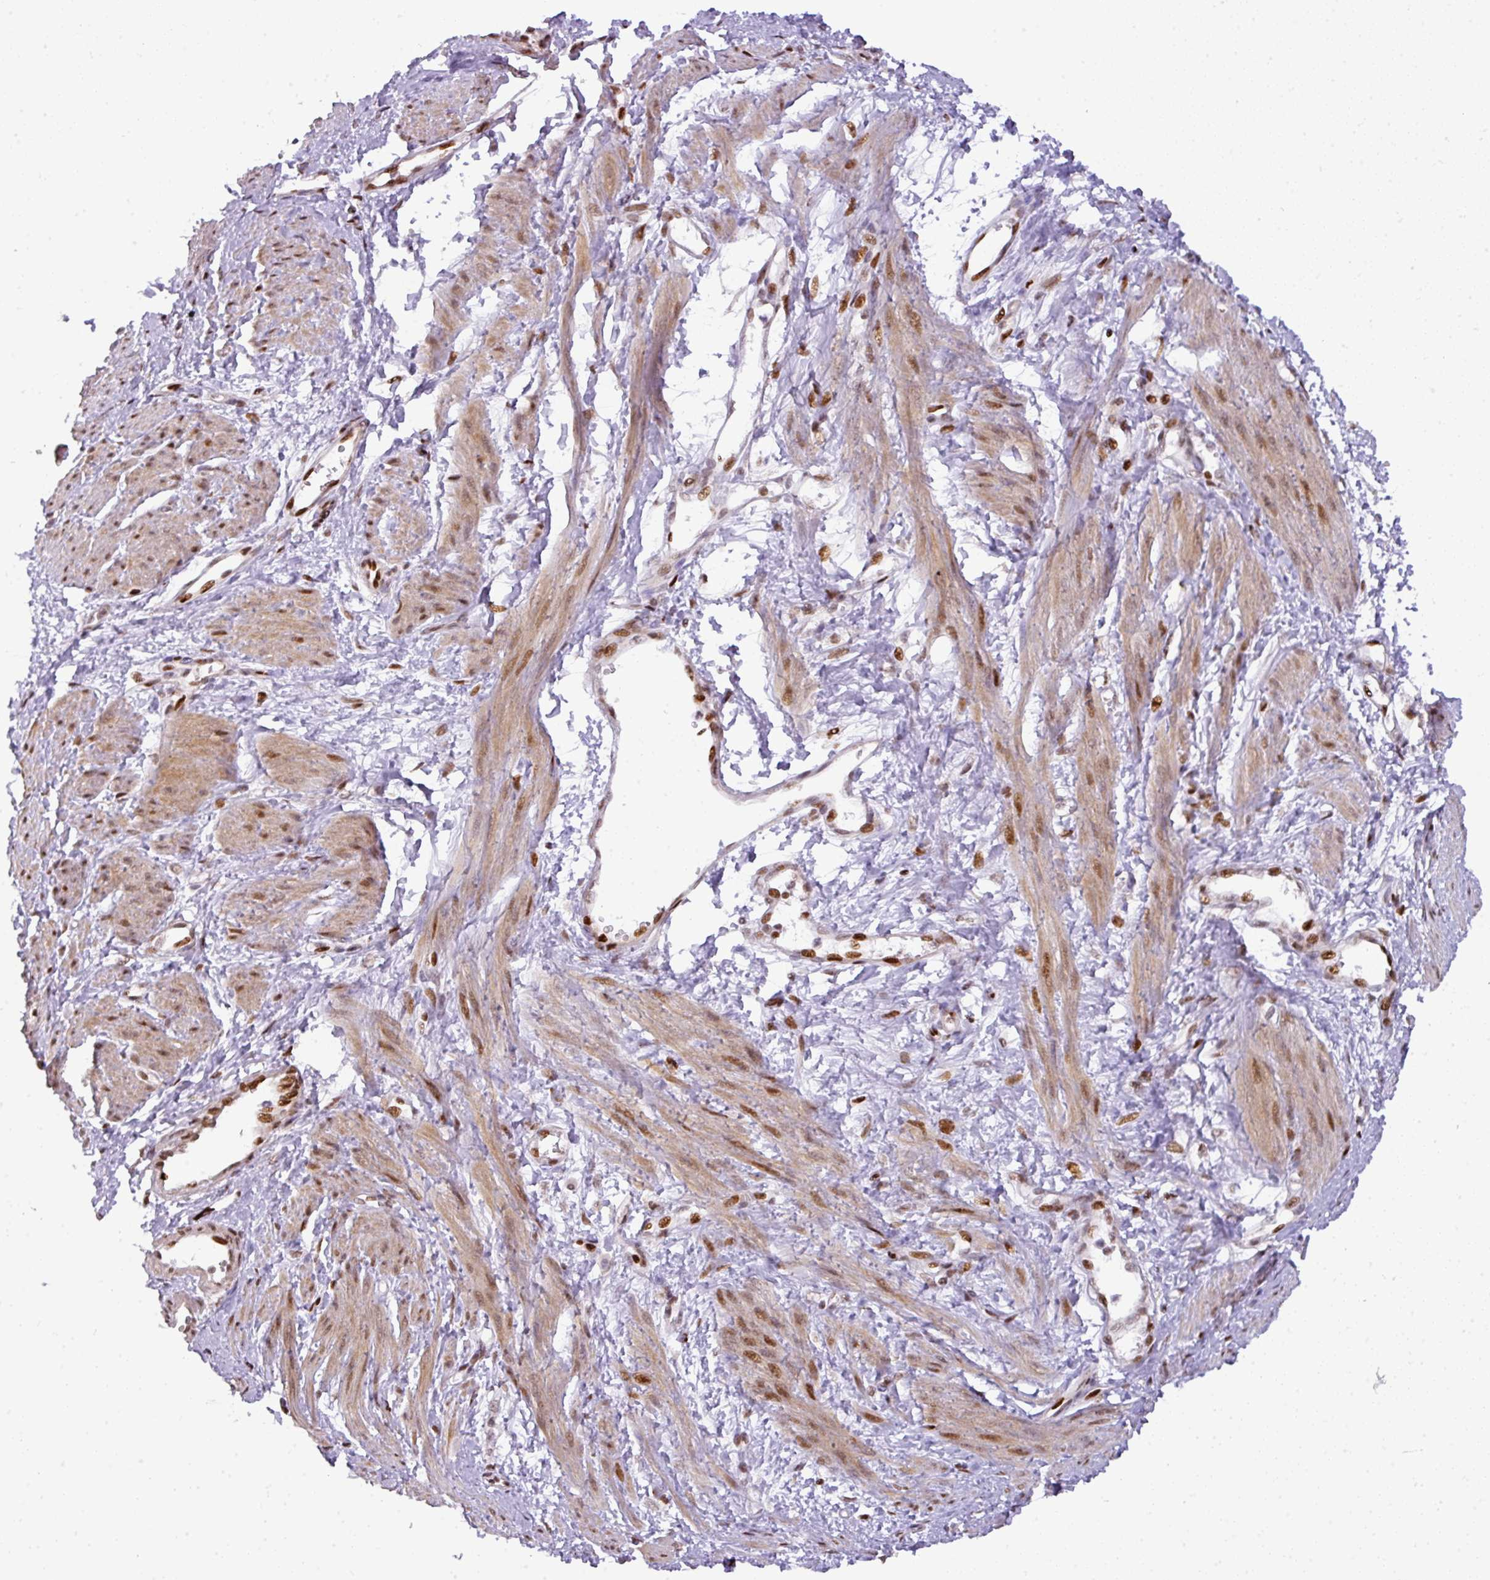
{"staining": {"intensity": "moderate", "quantity": "25%-75%", "location": "cytoplasmic/membranous,nuclear"}, "tissue": "smooth muscle", "cell_type": "Smooth muscle cells", "image_type": "normal", "snomed": [{"axis": "morphology", "description": "Normal tissue, NOS"}, {"axis": "topography", "description": "Smooth muscle"}, {"axis": "topography", "description": "Uterus"}], "caption": "Immunohistochemical staining of normal human smooth muscle exhibits moderate cytoplasmic/membranous,nuclear protein expression in about 25%-75% of smooth muscle cells.", "gene": "MYSM1", "patient": {"sex": "female", "age": 39}}